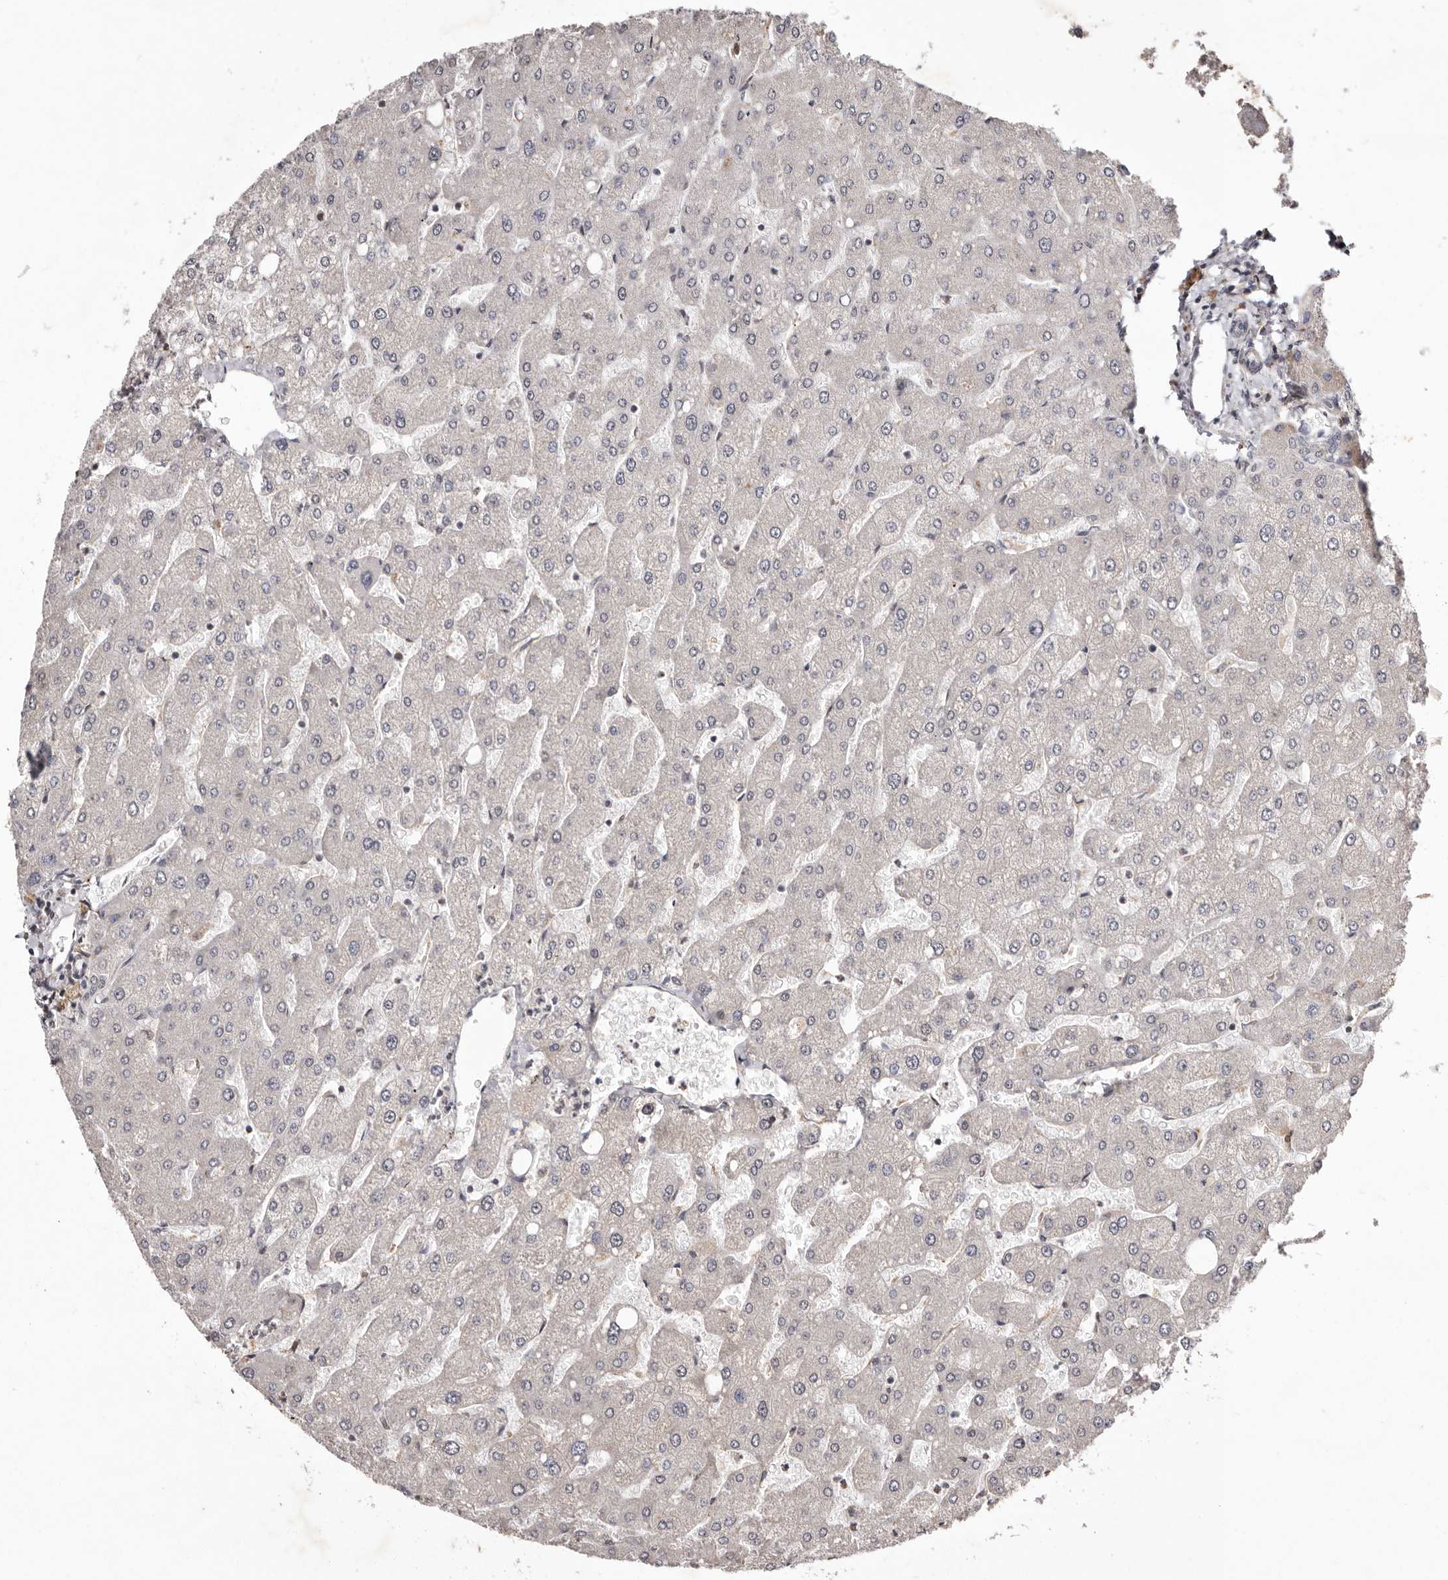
{"staining": {"intensity": "weak", "quantity": ">75%", "location": "cytoplasmic/membranous"}, "tissue": "liver", "cell_type": "Cholangiocytes", "image_type": "normal", "snomed": [{"axis": "morphology", "description": "Normal tissue, NOS"}, {"axis": "topography", "description": "Liver"}], "caption": "A histopathology image of human liver stained for a protein reveals weak cytoplasmic/membranous brown staining in cholangiocytes. (IHC, brightfield microscopy, high magnification).", "gene": "RRM2B", "patient": {"sex": "male", "age": 55}}